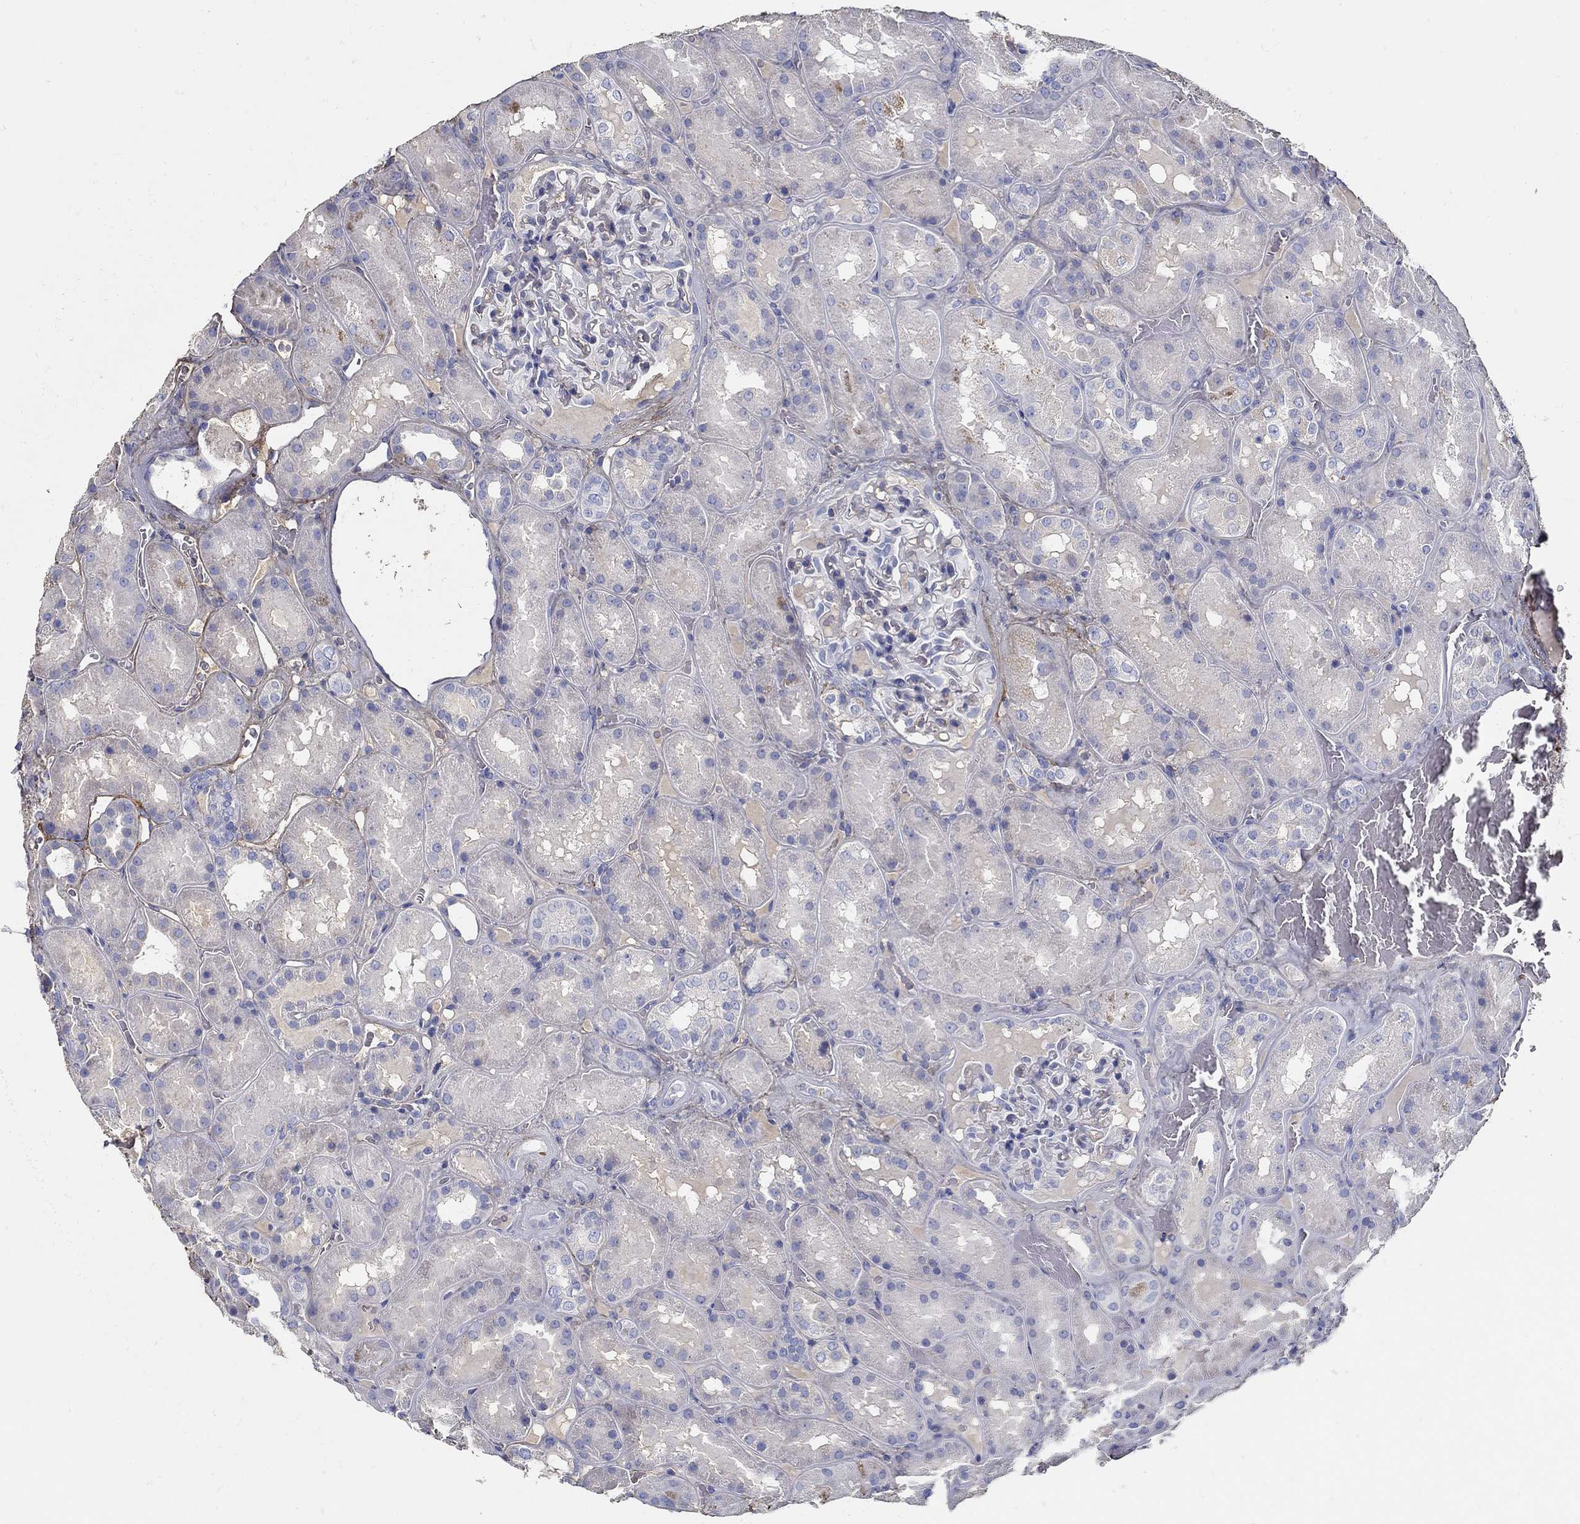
{"staining": {"intensity": "negative", "quantity": "none", "location": "none"}, "tissue": "kidney", "cell_type": "Cells in glomeruli", "image_type": "normal", "snomed": [{"axis": "morphology", "description": "Normal tissue, NOS"}, {"axis": "topography", "description": "Kidney"}], "caption": "Protein analysis of unremarkable kidney shows no significant staining in cells in glomeruli.", "gene": "TGFBI", "patient": {"sex": "male", "age": 73}}